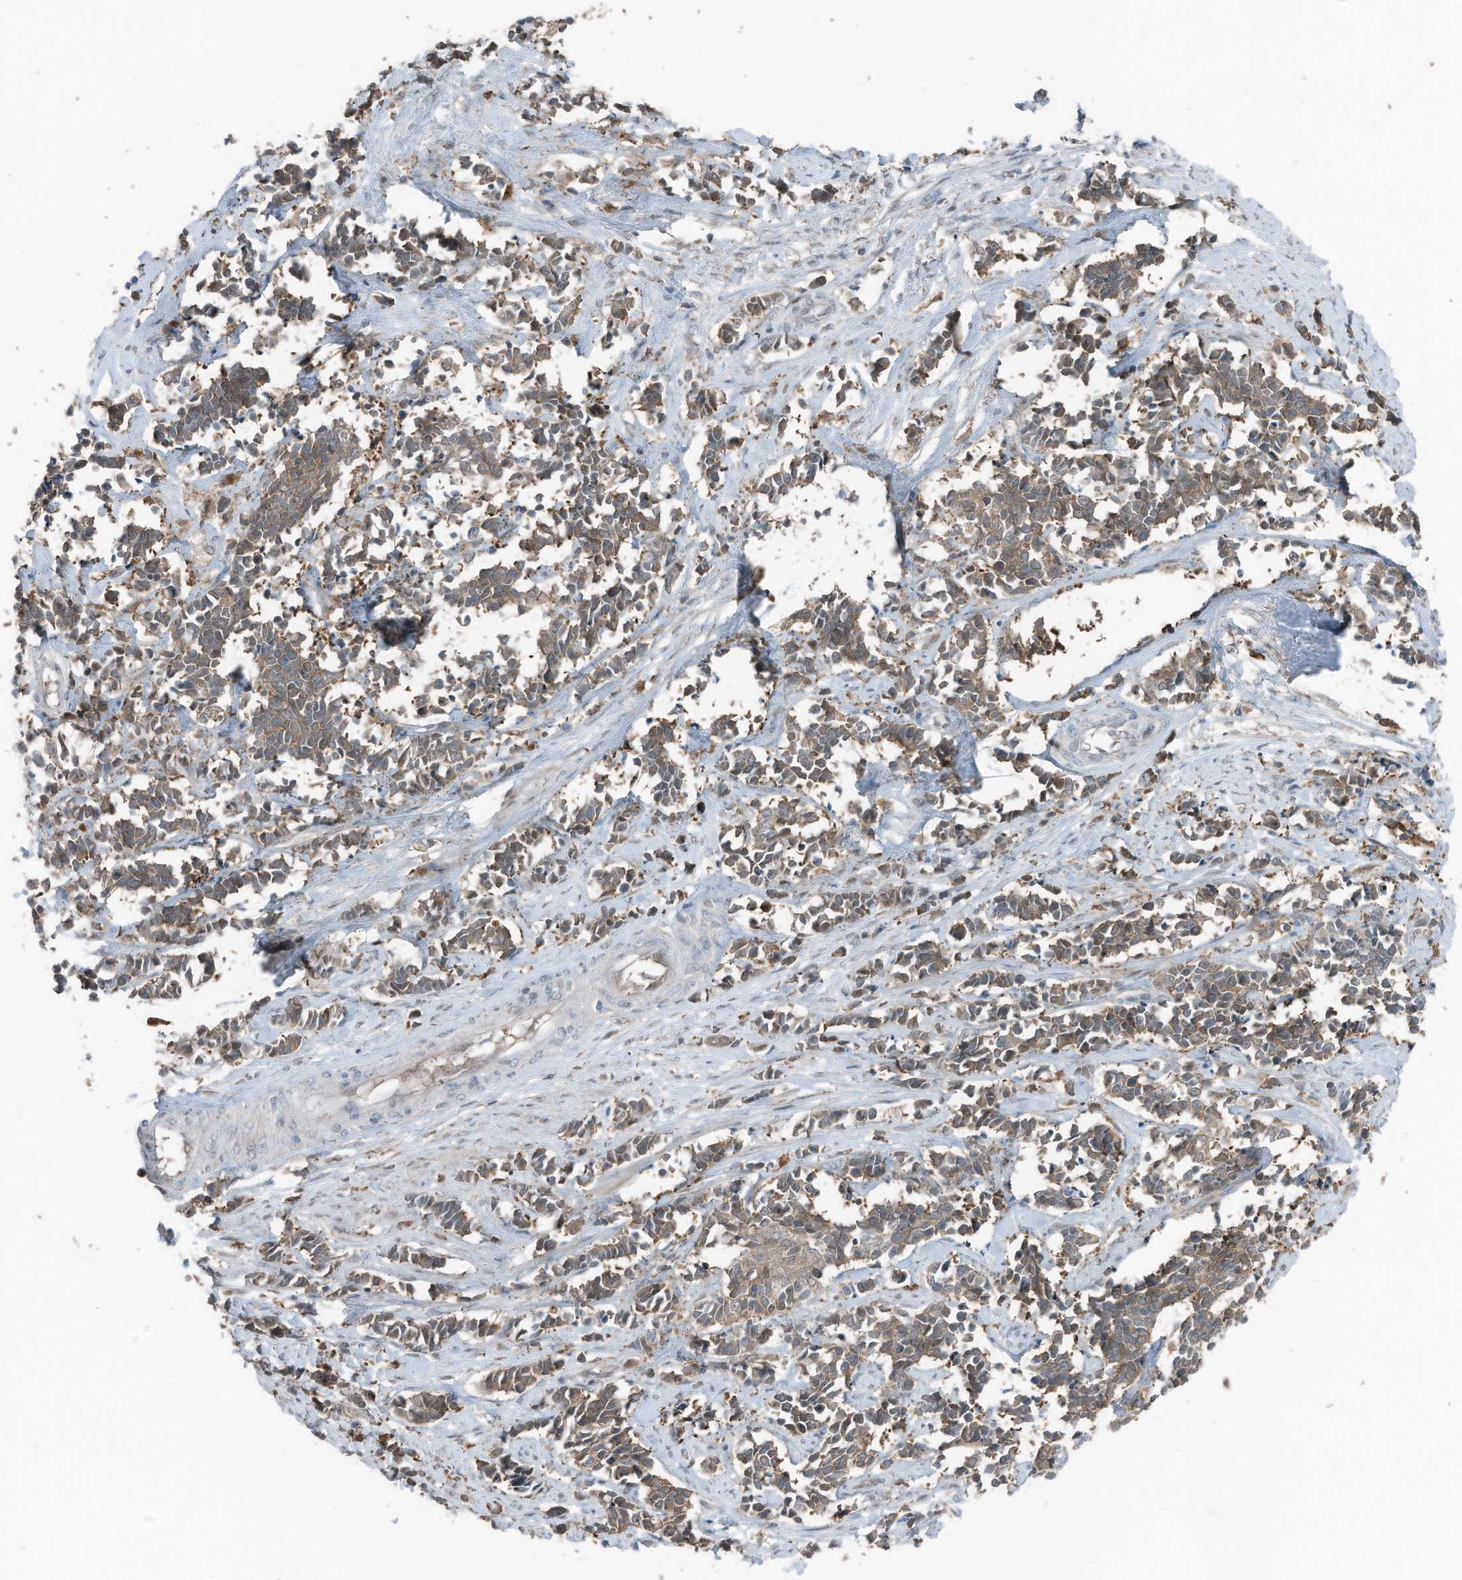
{"staining": {"intensity": "moderate", "quantity": ">75%", "location": "cytoplasmic/membranous"}, "tissue": "cervical cancer", "cell_type": "Tumor cells", "image_type": "cancer", "snomed": [{"axis": "morphology", "description": "Normal tissue, NOS"}, {"axis": "morphology", "description": "Squamous cell carcinoma, NOS"}, {"axis": "topography", "description": "Cervix"}], "caption": "Squamous cell carcinoma (cervical) stained with DAB immunohistochemistry (IHC) displays medium levels of moderate cytoplasmic/membranous expression in approximately >75% of tumor cells. The staining was performed using DAB, with brown indicating positive protein expression. Nuclei are stained blue with hematoxylin.", "gene": "TXNDC9", "patient": {"sex": "female", "age": 35}}